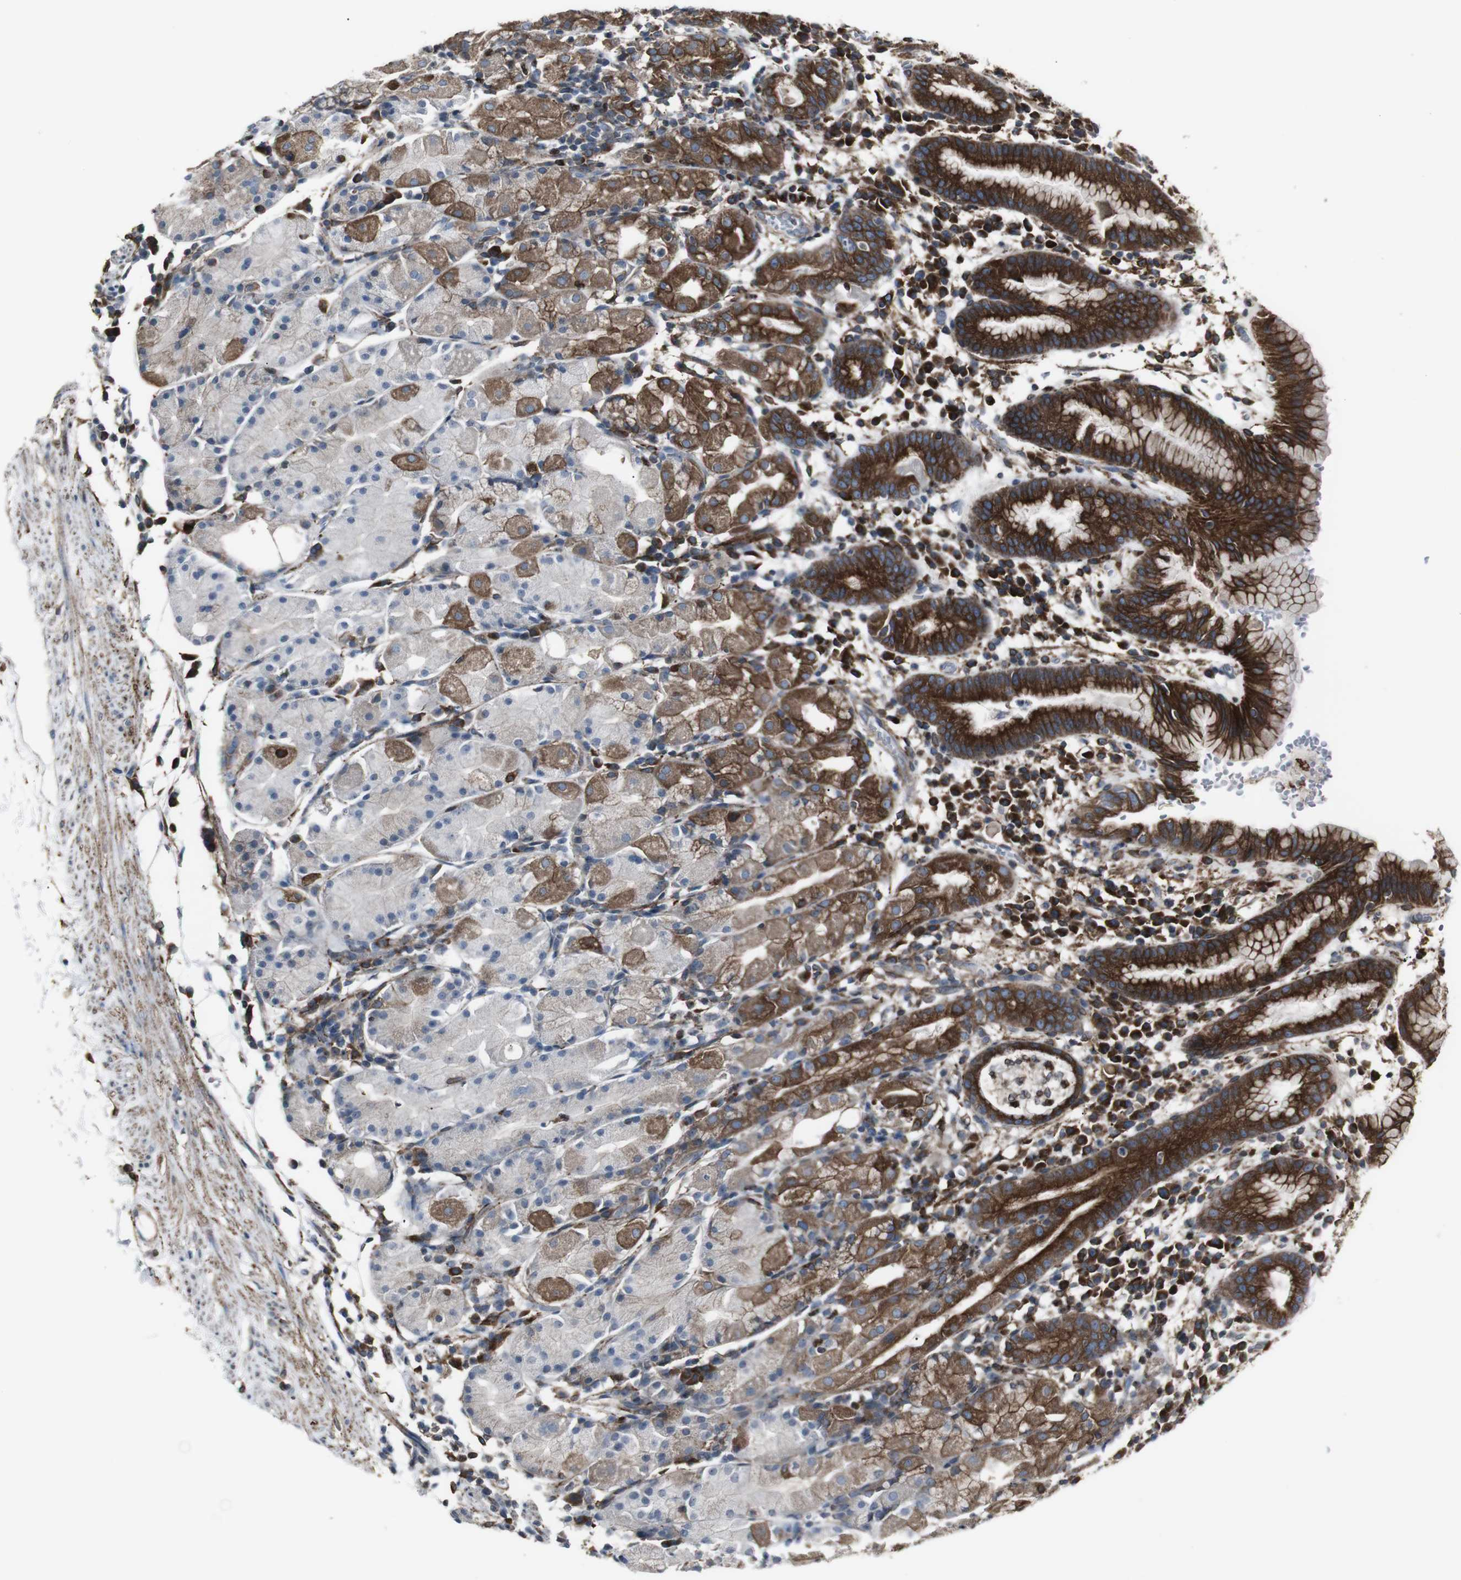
{"staining": {"intensity": "strong", "quantity": "25%-75%", "location": "cytoplasmic/membranous"}, "tissue": "stomach", "cell_type": "Glandular cells", "image_type": "normal", "snomed": [{"axis": "morphology", "description": "Normal tissue, NOS"}, {"axis": "topography", "description": "Stomach"}, {"axis": "topography", "description": "Stomach, lower"}], "caption": "High-magnification brightfield microscopy of unremarkable stomach stained with DAB (3,3'-diaminobenzidine) (brown) and counterstained with hematoxylin (blue). glandular cells exhibit strong cytoplasmic/membranous expression is appreciated in about25%-75% of cells.", "gene": "LNPK", "patient": {"sex": "female", "age": 75}}